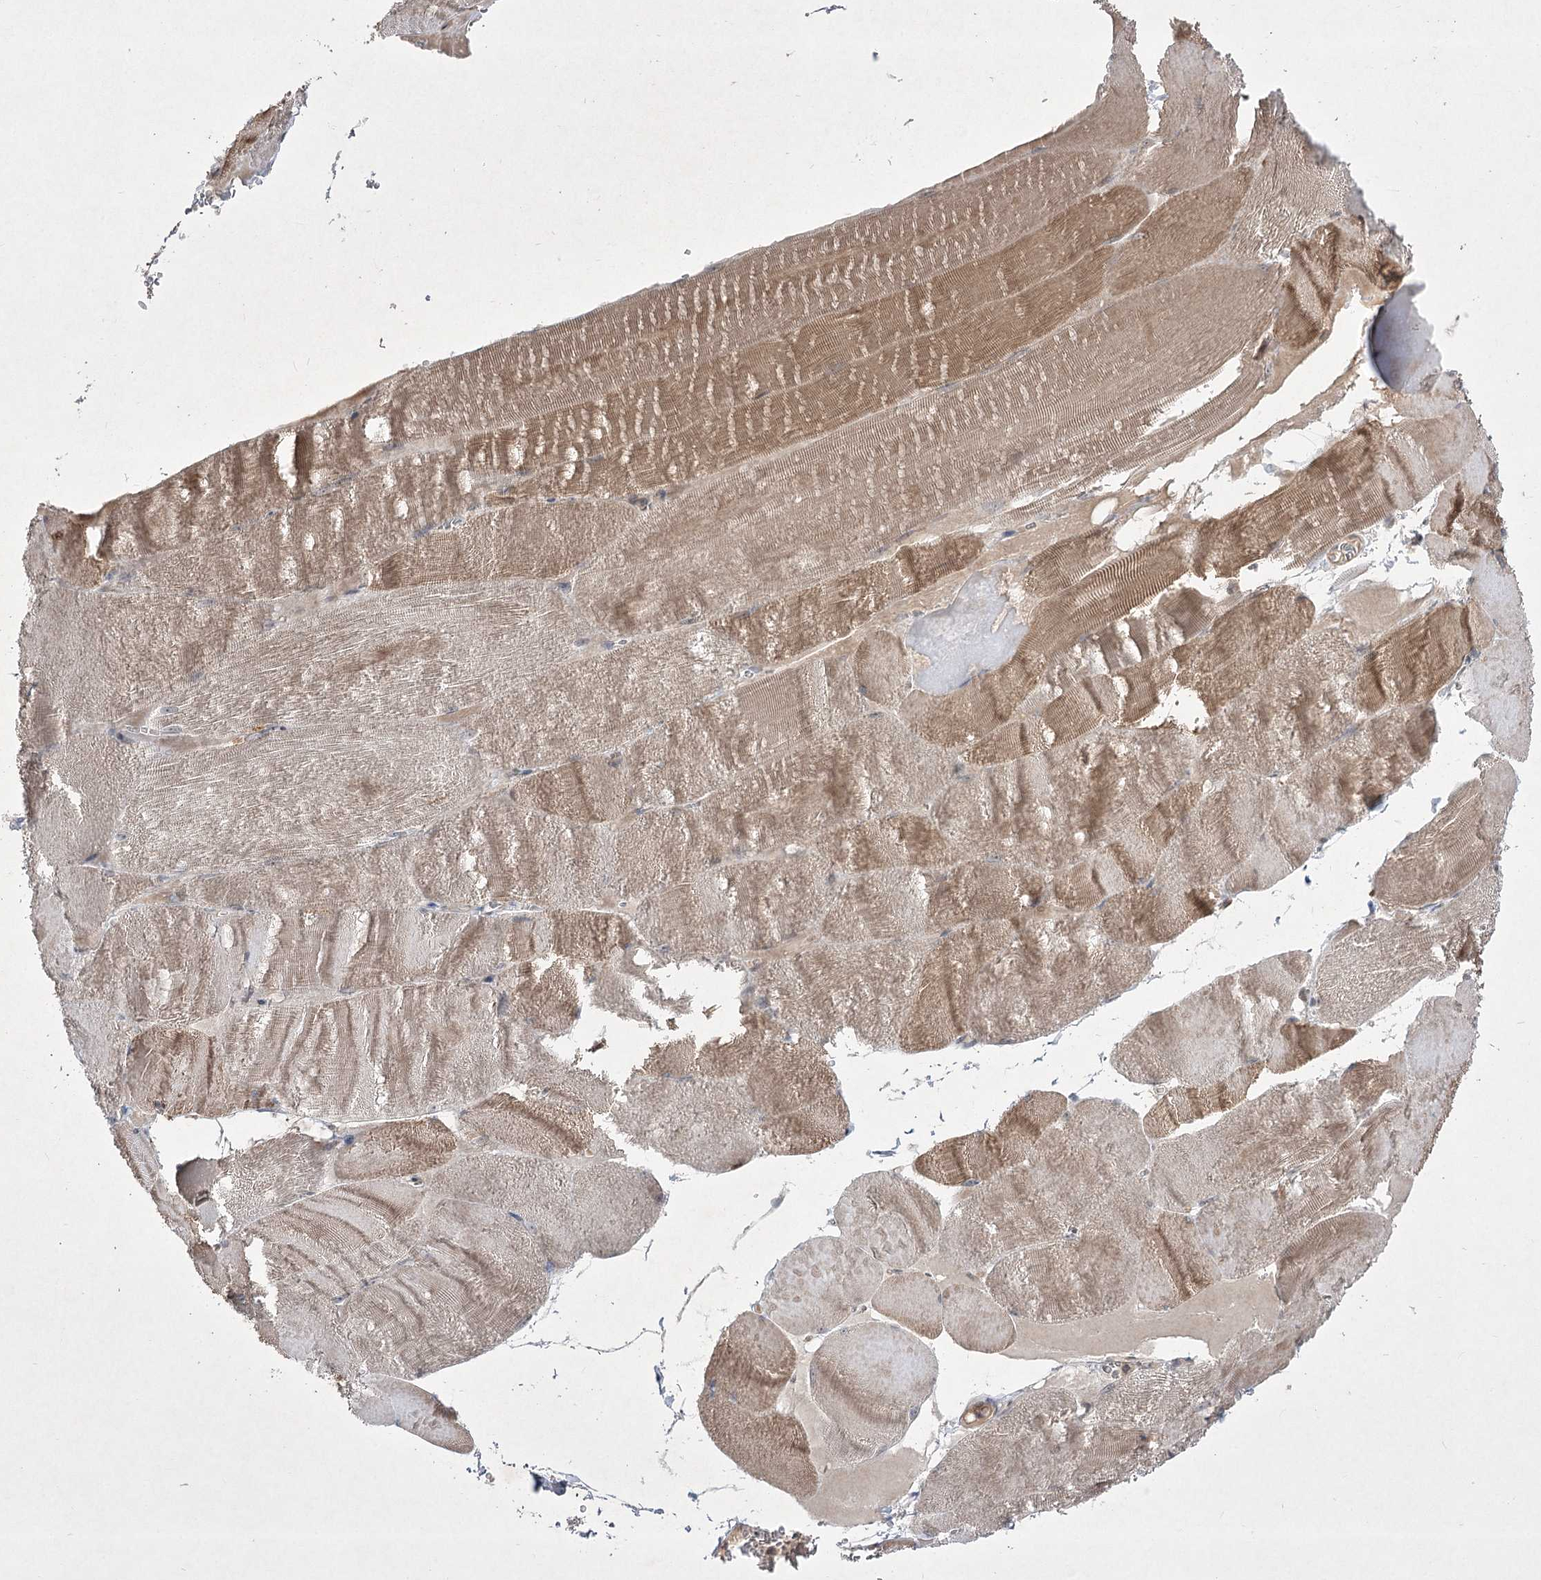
{"staining": {"intensity": "moderate", "quantity": ">75%", "location": "cytoplasmic/membranous"}, "tissue": "skeletal muscle", "cell_type": "Myocytes", "image_type": "normal", "snomed": [{"axis": "morphology", "description": "Normal tissue, NOS"}, {"axis": "morphology", "description": "Basal cell carcinoma"}, {"axis": "topography", "description": "Skeletal muscle"}], "caption": "Protein staining of unremarkable skeletal muscle reveals moderate cytoplasmic/membranous positivity in approximately >75% of myocytes. Using DAB (3,3'-diaminobenzidine) (brown) and hematoxylin (blue) stains, captured at high magnification using brightfield microscopy.", "gene": "HELT", "patient": {"sex": "female", "age": 64}}